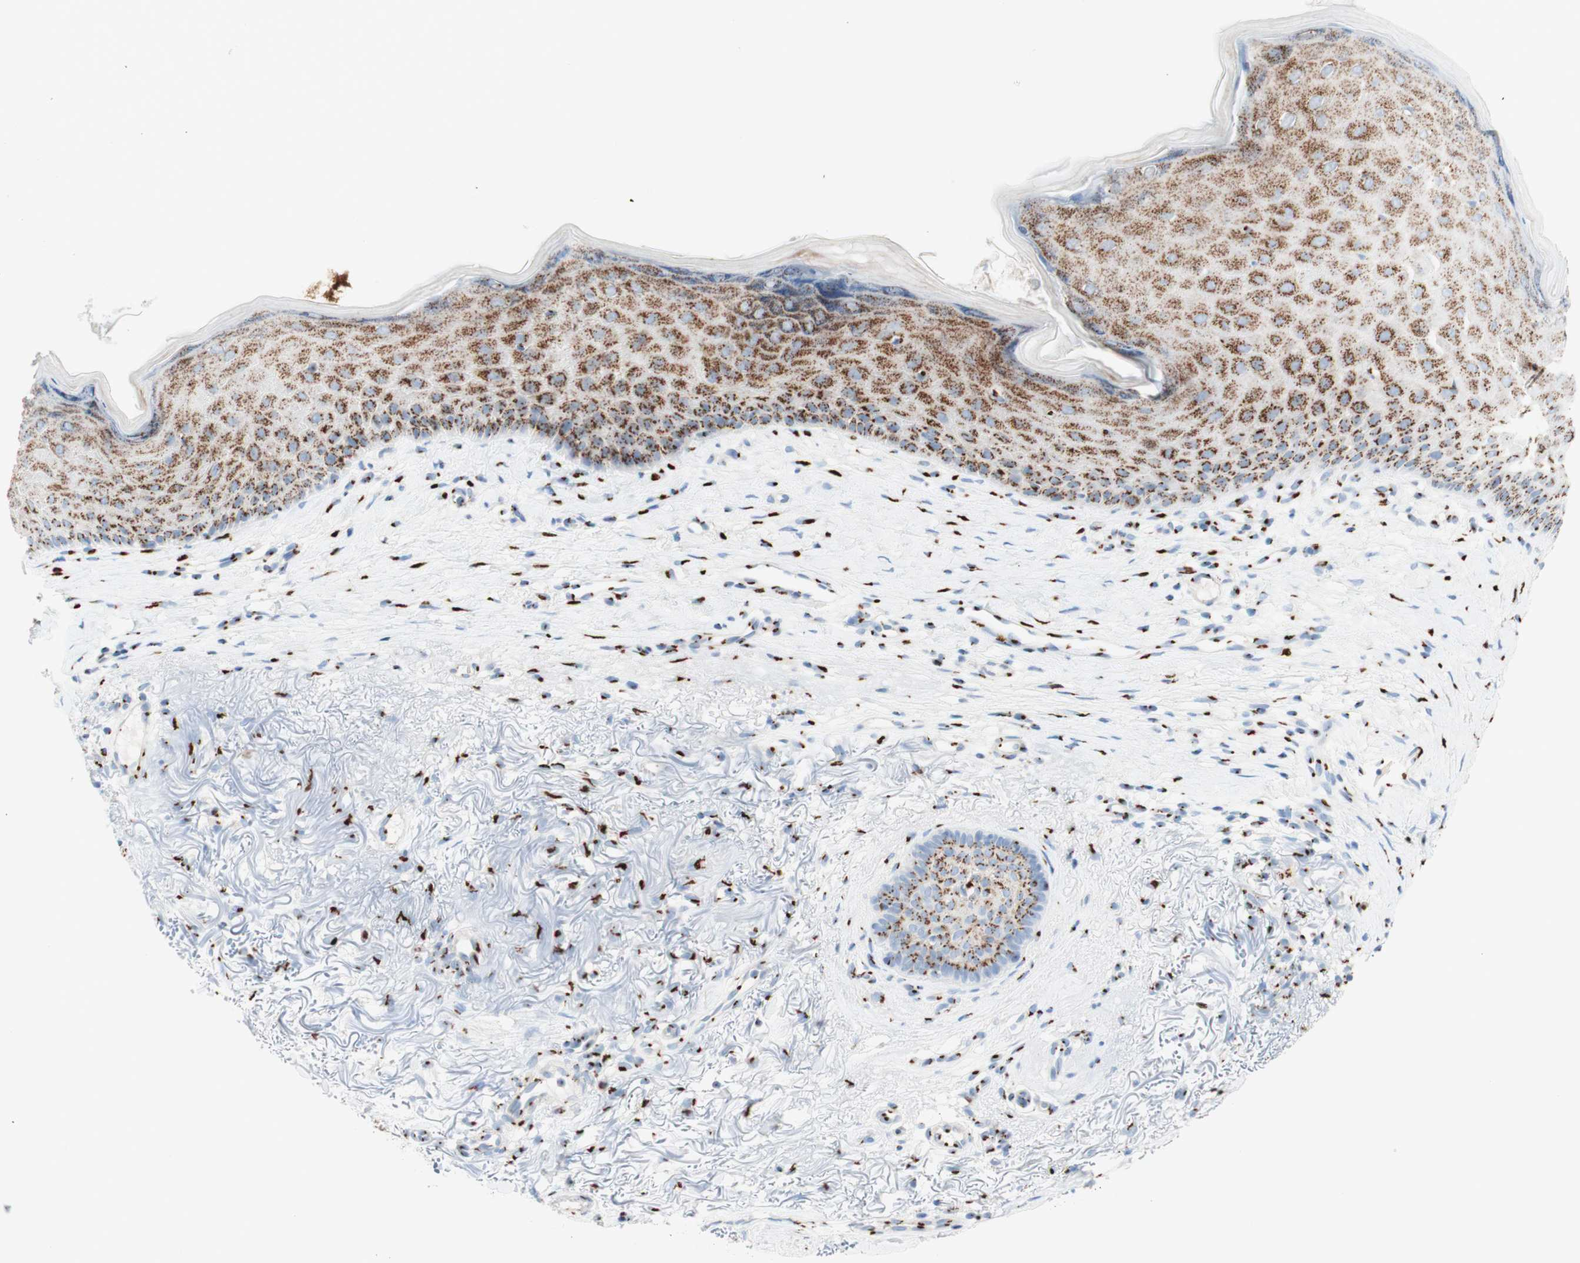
{"staining": {"intensity": "strong", "quantity": ">75%", "location": "cytoplasmic/membranous"}, "tissue": "skin cancer", "cell_type": "Tumor cells", "image_type": "cancer", "snomed": [{"axis": "morphology", "description": "Basal cell carcinoma"}, {"axis": "topography", "description": "Skin"}], "caption": "Immunohistochemistry histopathology image of neoplastic tissue: skin cancer (basal cell carcinoma) stained using immunohistochemistry (IHC) shows high levels of strong protein expression localized specifically in the cytoplasmic/membranous of tumor cells, appearing as a cytoplasmic/membranous brown color.", "gene": "GOLGB1", "patient": {"sex": "female", "age": 70}}